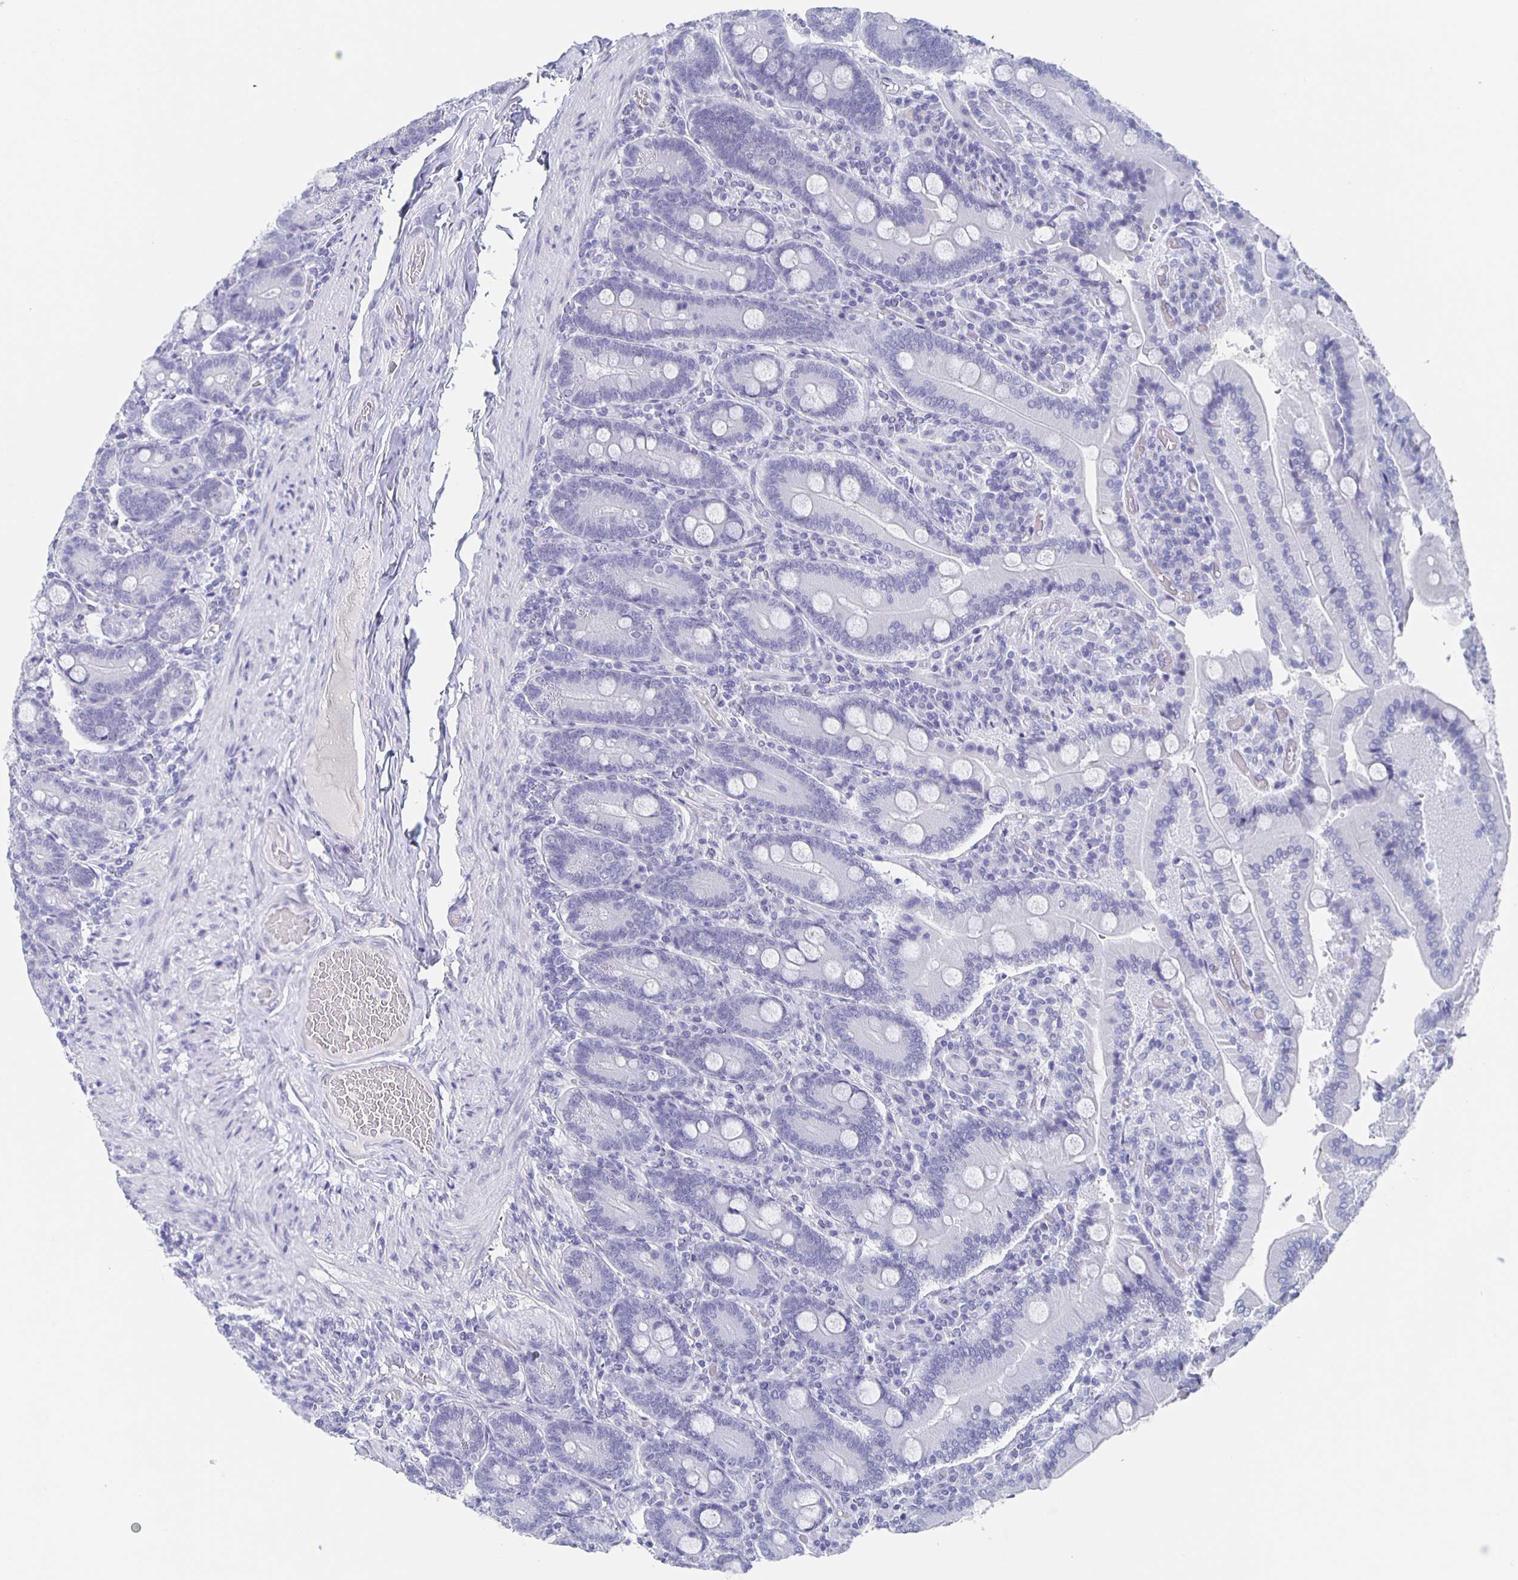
{"staining": {"intensity": "negative", "quantity": "none", "location": "none"}, "tissue": "duodenum", "cell_type": "Glandular cells", "image_type": "normal", "snomed": [{"axis": "morphology", "description": "Normal tissue, NOS"}, {"axis": "topography", "description": "Duodenum"}], "caption": "Glandular cells are negative for brown protein staining in normal duodenum. Brightfield microscopy of immunohistochemistry (IHC) stained with DAB (brown) and hematoxylin (blue), captured at high magnification.", "gene": "CCDC17", "patient": {"sex": "female", "age": 62}}